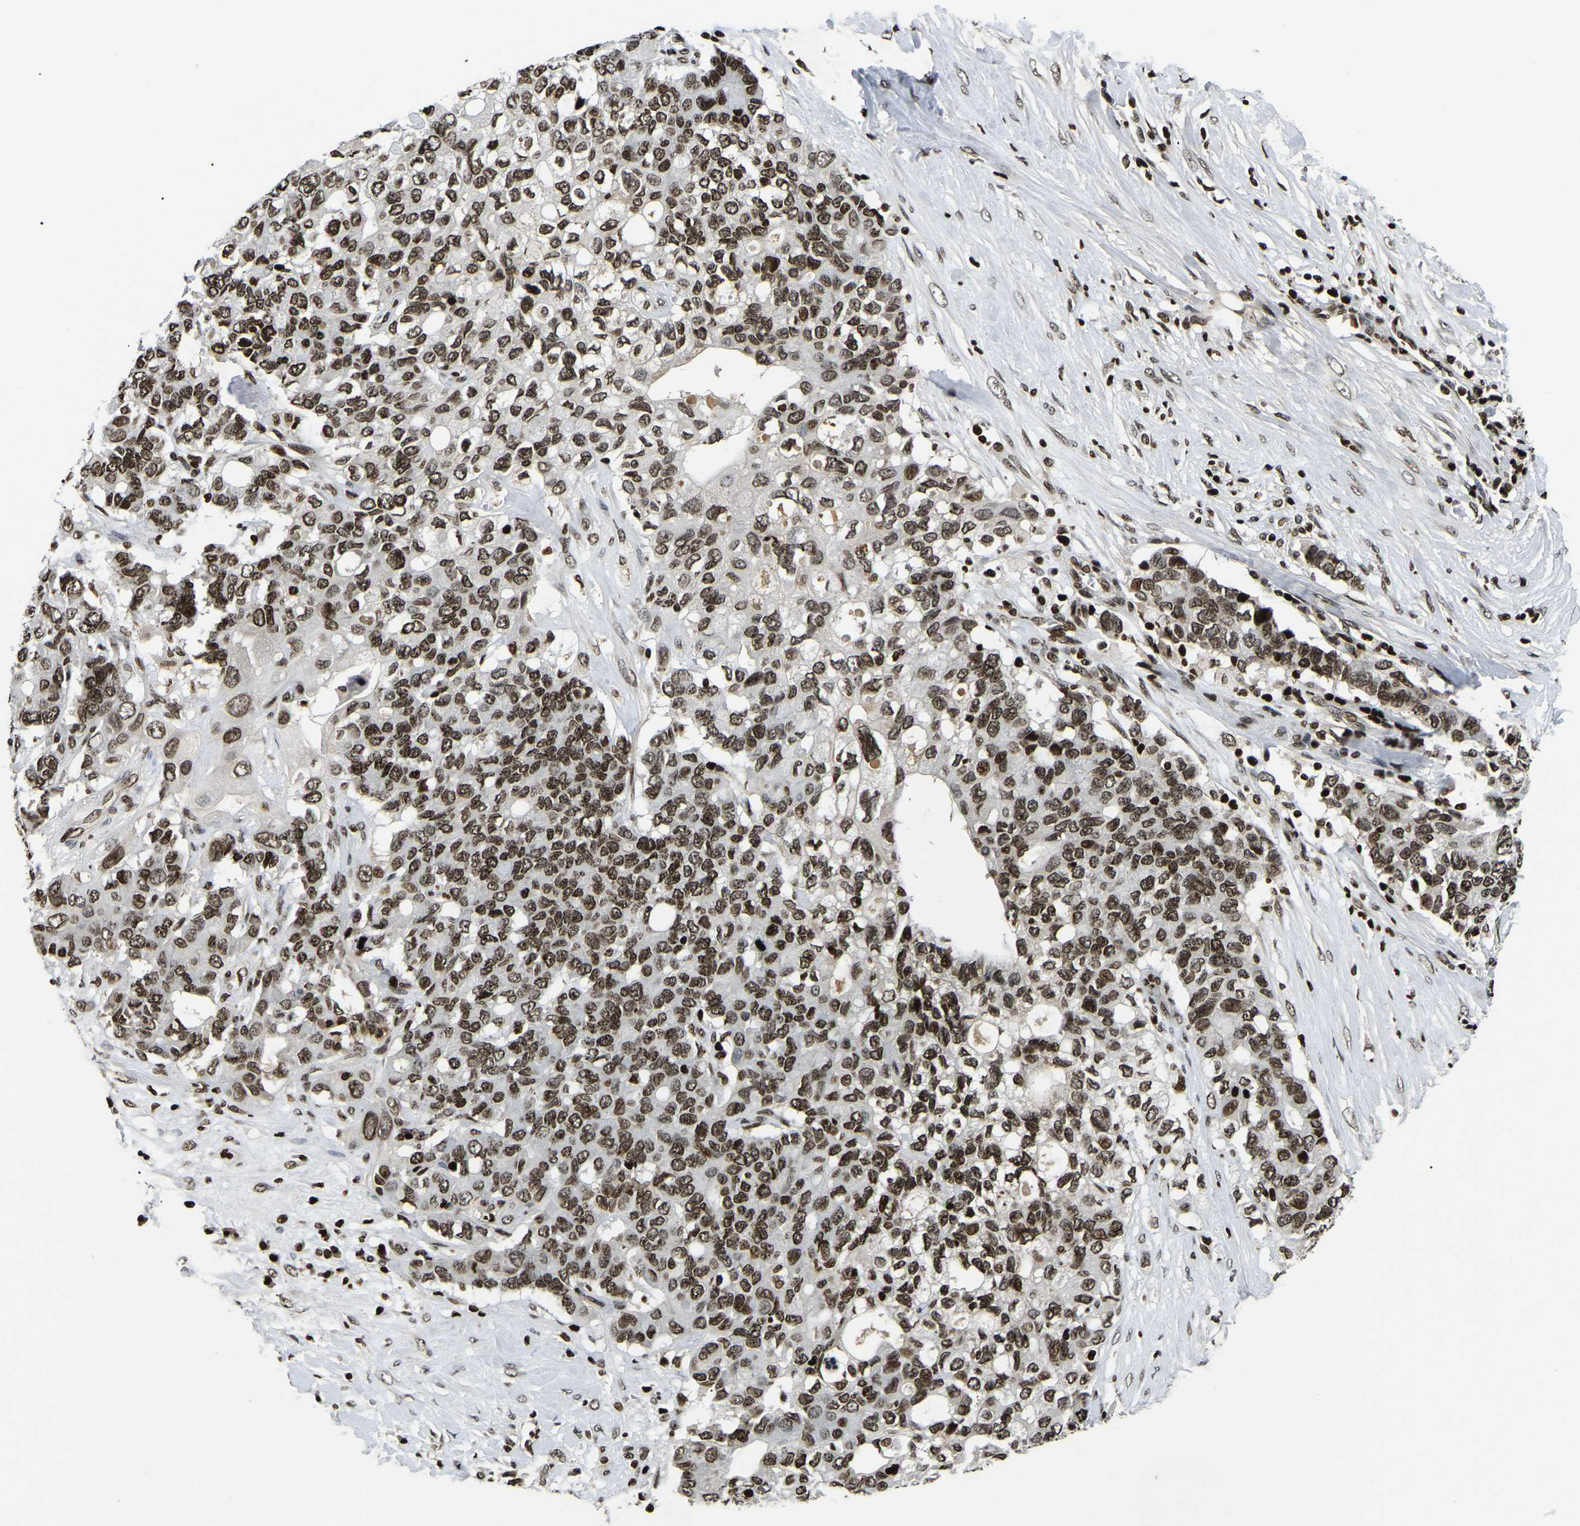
{"staining": {"intensity": "strong", "quantity": ">75%", "location": "nuclear"}, "tissue": "pancreatic cancer", "cell_type": "Tumor cells", "image_type": "cancer", "snomed": [{"axis": "morphology", "description": "Adenocarcinoma, NOS"}, {"axis": "topography", "description": "Pancreas"}], "caption": "Protein staining of pancreatic cancer tissue demonstrates strong nuclear staining in approximately >75% of tumor cells.", "gene": "LRRC61", "patient": {"sex": "female", "age": 56}}